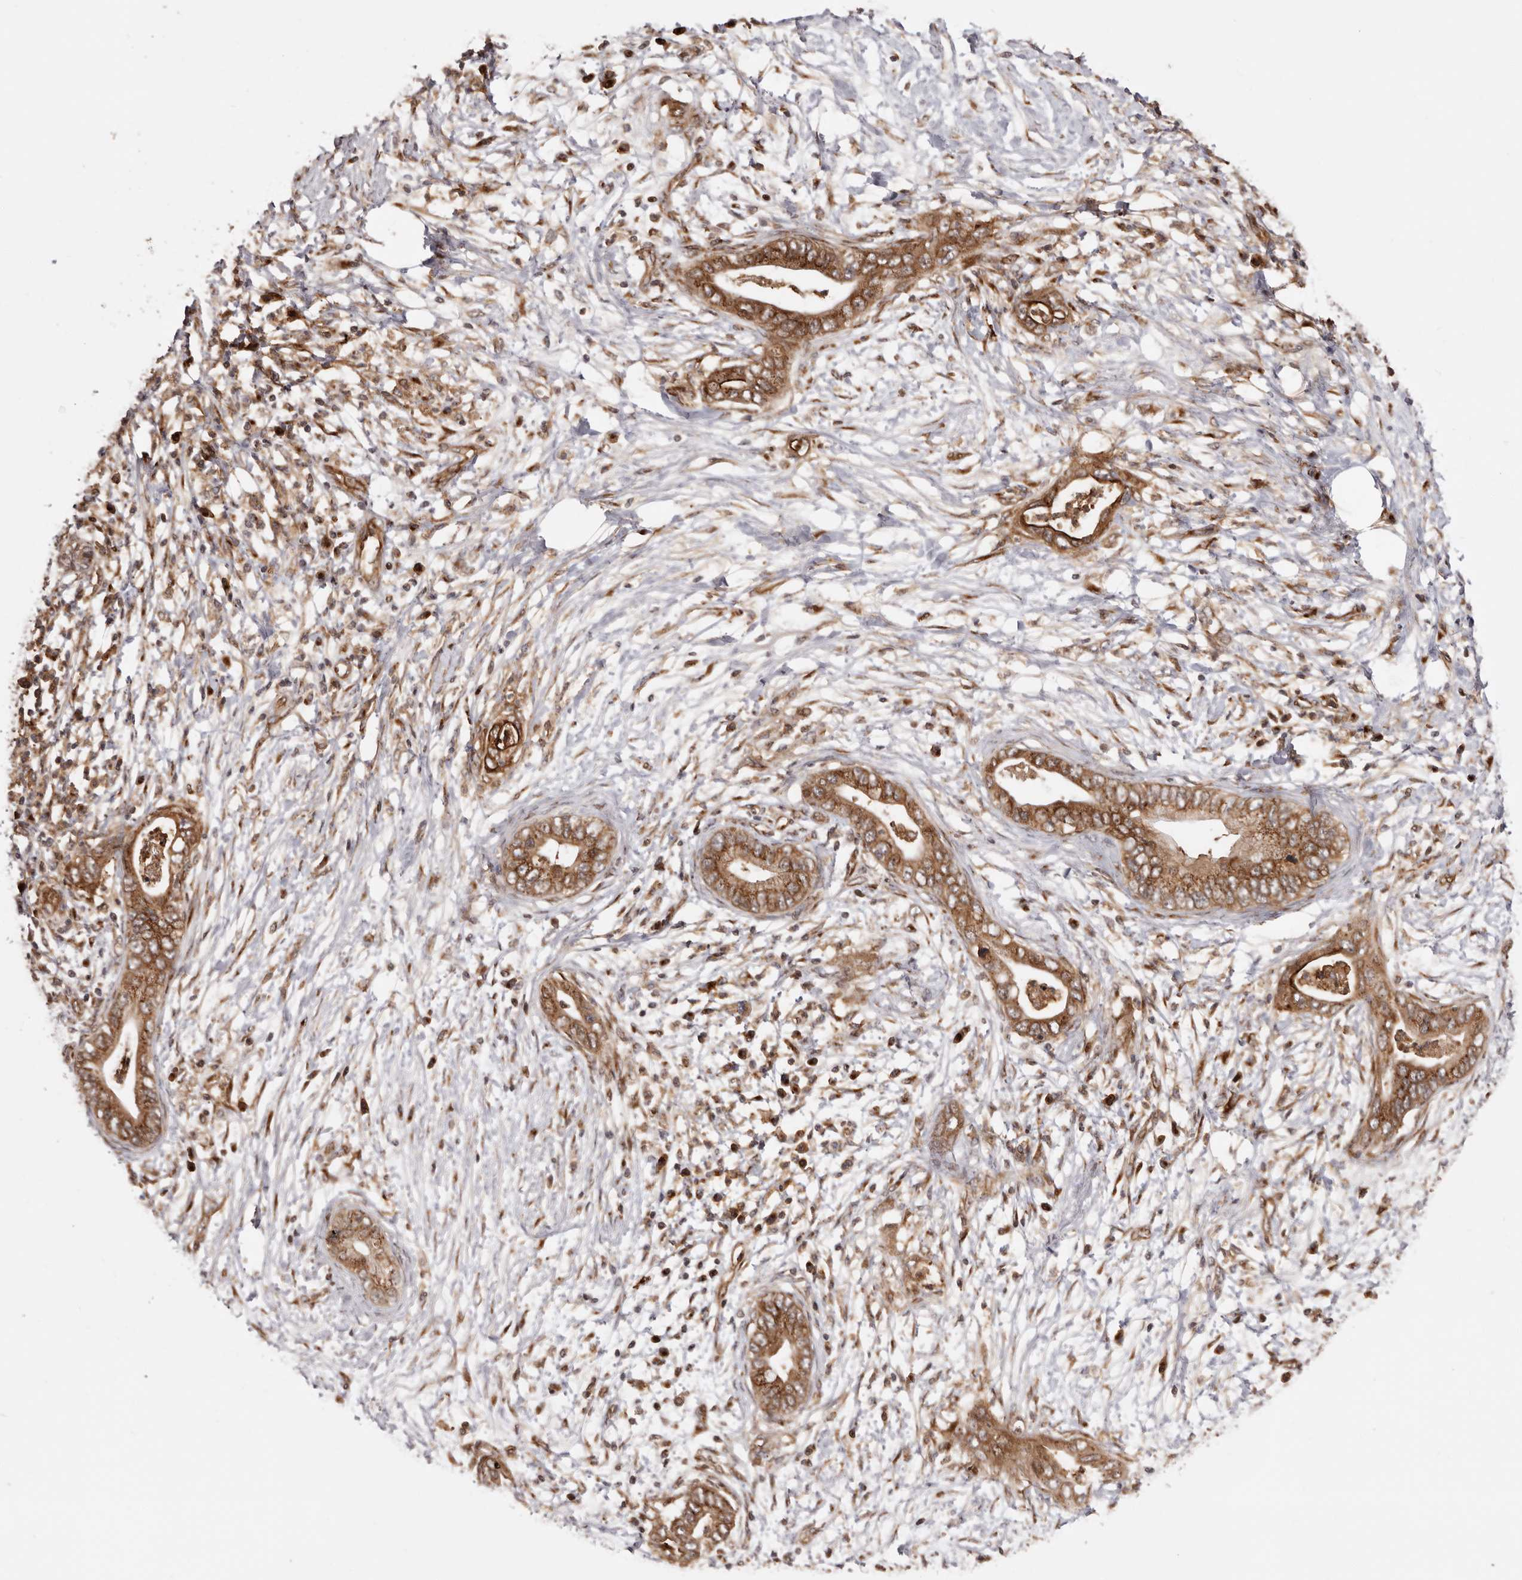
{"staining": {"intensity": "strong", "quantity": ">75%", "location": "cytoplasmic/membranous"}, "tissue": "pancreatic cancer", "cell_type": "Tumor cells", "image_type": "cancer", "snomed": [{"axis": "morphology", "description": "Adenocarcinoma, NOS"}, {"axis": "topography", "description": "Pancreas"}], "caption": "Immunohistochemical staining of human pancreatic adenocarcinoma demonstrates high levels of strong cytoplasmic/membranous expression in about >75% of tumor cells. (DAB (3,3'-diaminobenzidine) = brown stain, brightfield microscopy at high magnification).", "gene": "GPR27", "patient": {"sex": "male", "age": 75}}